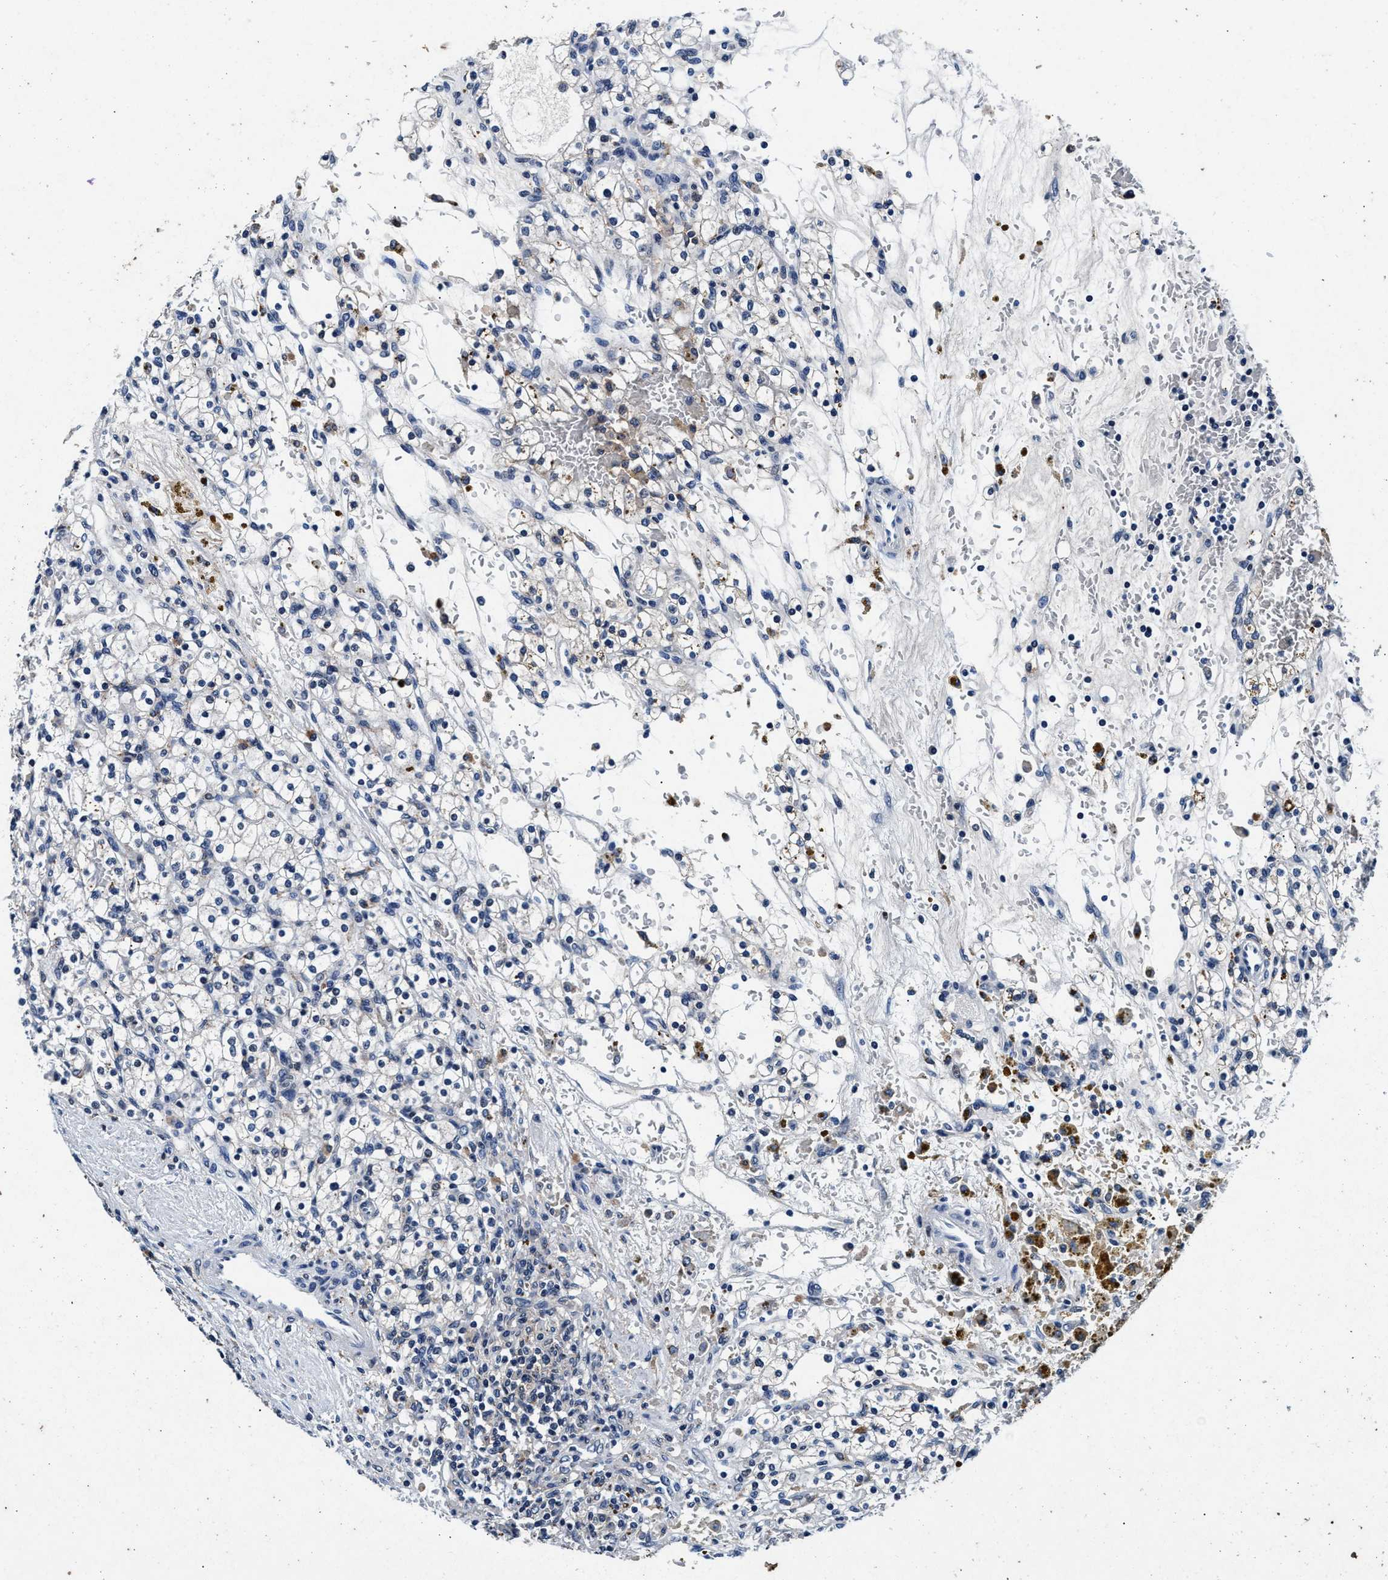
{"staining": {"intensity": "negative", "quantity": "none", "location": "none"}, "tissue": "renal cancer", "cell_type": "Tumor cells", "image_type": "cancer", "snomed": [{"axis": "morphology", "description": "Normal tissue, NOS"}, {"axis": "morphology", "description": "Adenocarcinoma, NOS"}, {"axis": "topography", "description": "Kidney"}], "caption": "IHC image of neoplastic tissue: renal cancer (adenocarcinoma) stained with DAB (3,3'-diaminobenzidine) shows no significant protein staining in tumor cells. Brightfield microscopy of IHC stained with DAB (brown) and hematoxylin (blue), captured at high magnification.", "gene": "SLC8A1", "patient": {"sex": "female", "age": 55}}